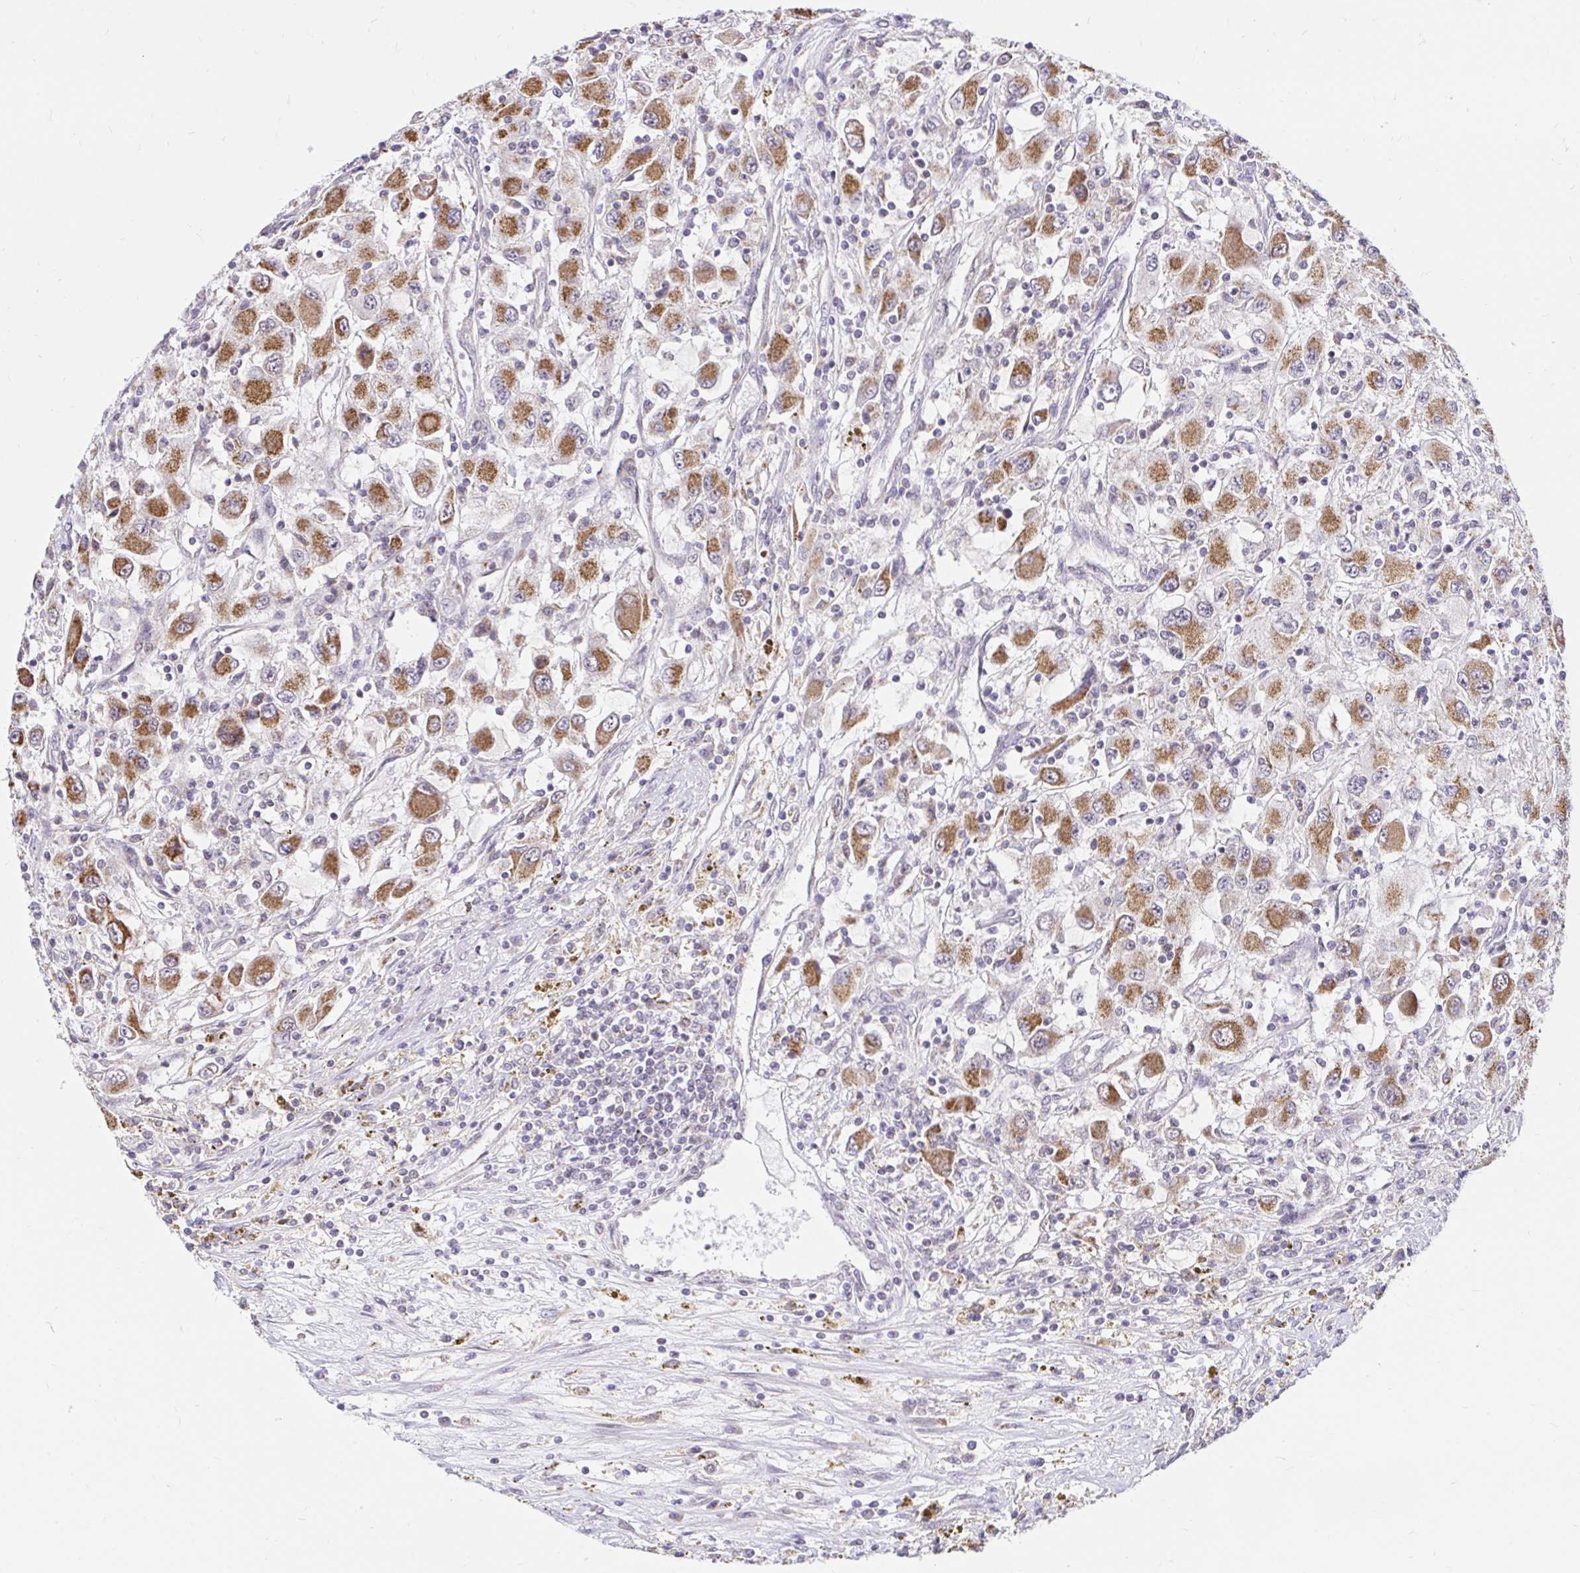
{"staining": {"intensity": "moderate", "quantity": ">75%", "location": "cytoplasmic/membranous"}, "tissue": "renal cancer", "cell_type": "Tumor cells", "image_type": "cancer", "snomed": [{"axis": "morphology", "description": "Adenocarcinoma, NOS"}, {"axis": "topography", "description": "Kidney"}], "caption": "Immunohistochemistry (IHC) micrograph of human adenocarcinoma (renal) stained for a protein (brown), which exhibits medium levels of moderate cytoplasmic/membranous expression in about >75% of tumor cells.", "gene": "TIMM50", "patient": {"sex": "female", "age": 67}}